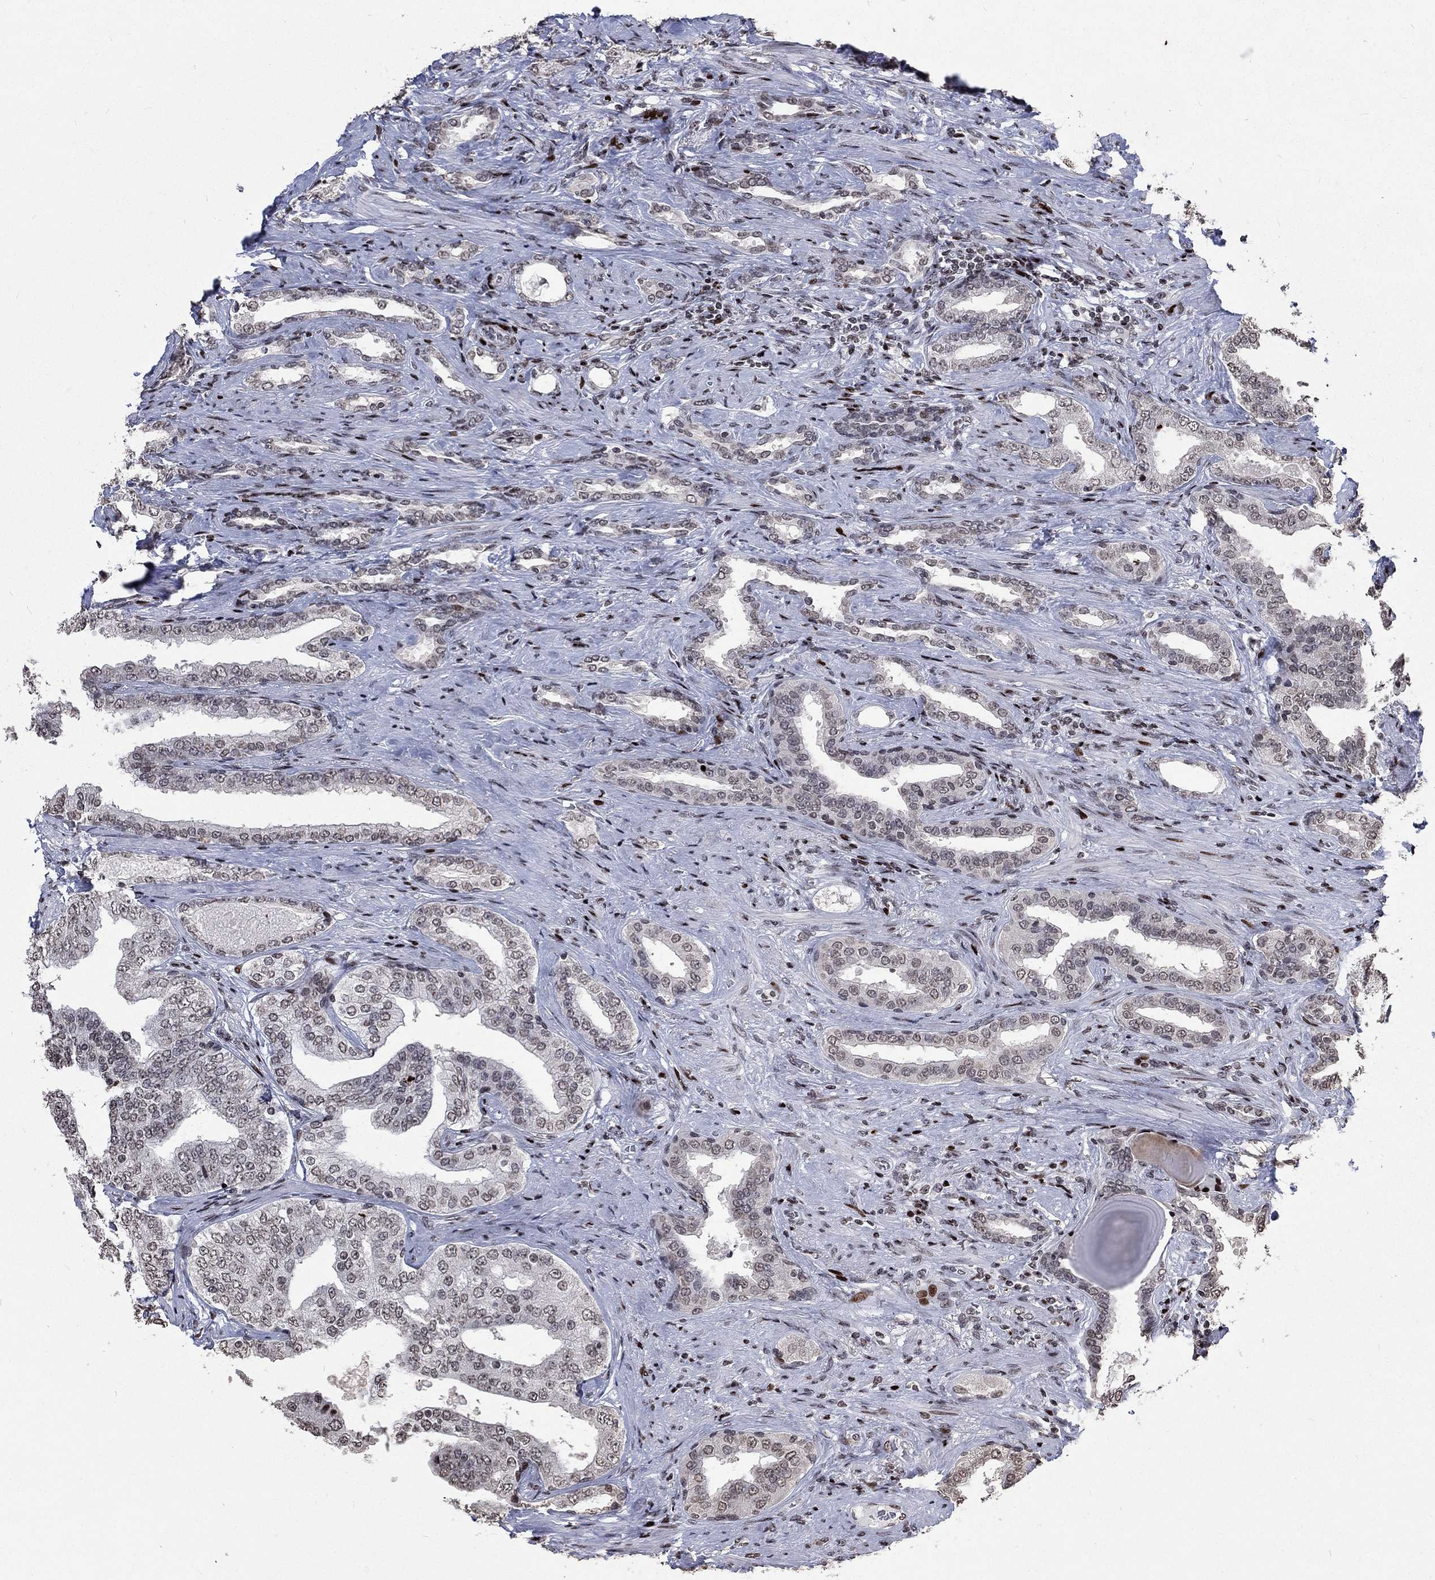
{"staining": {"intensity": "negative", "quantity": "none", "location": "none"}, "tissue": "prostate cancer", "cell_type": "Tumor cells", "image_type": "cancer", "snomed": [{"axis": "morphology", "description": "Adenocarcinoma, Low grade"}, {"axis": "topography", "description": "Prostate and seminal vesicle, NOS"}], "caption": "IHC of adenocarcinoma (low-grade) (prostate) displays no positivity in tumor cells.", "gene": "SRSF3", "patient": {"sex": "male", "age": 61}}